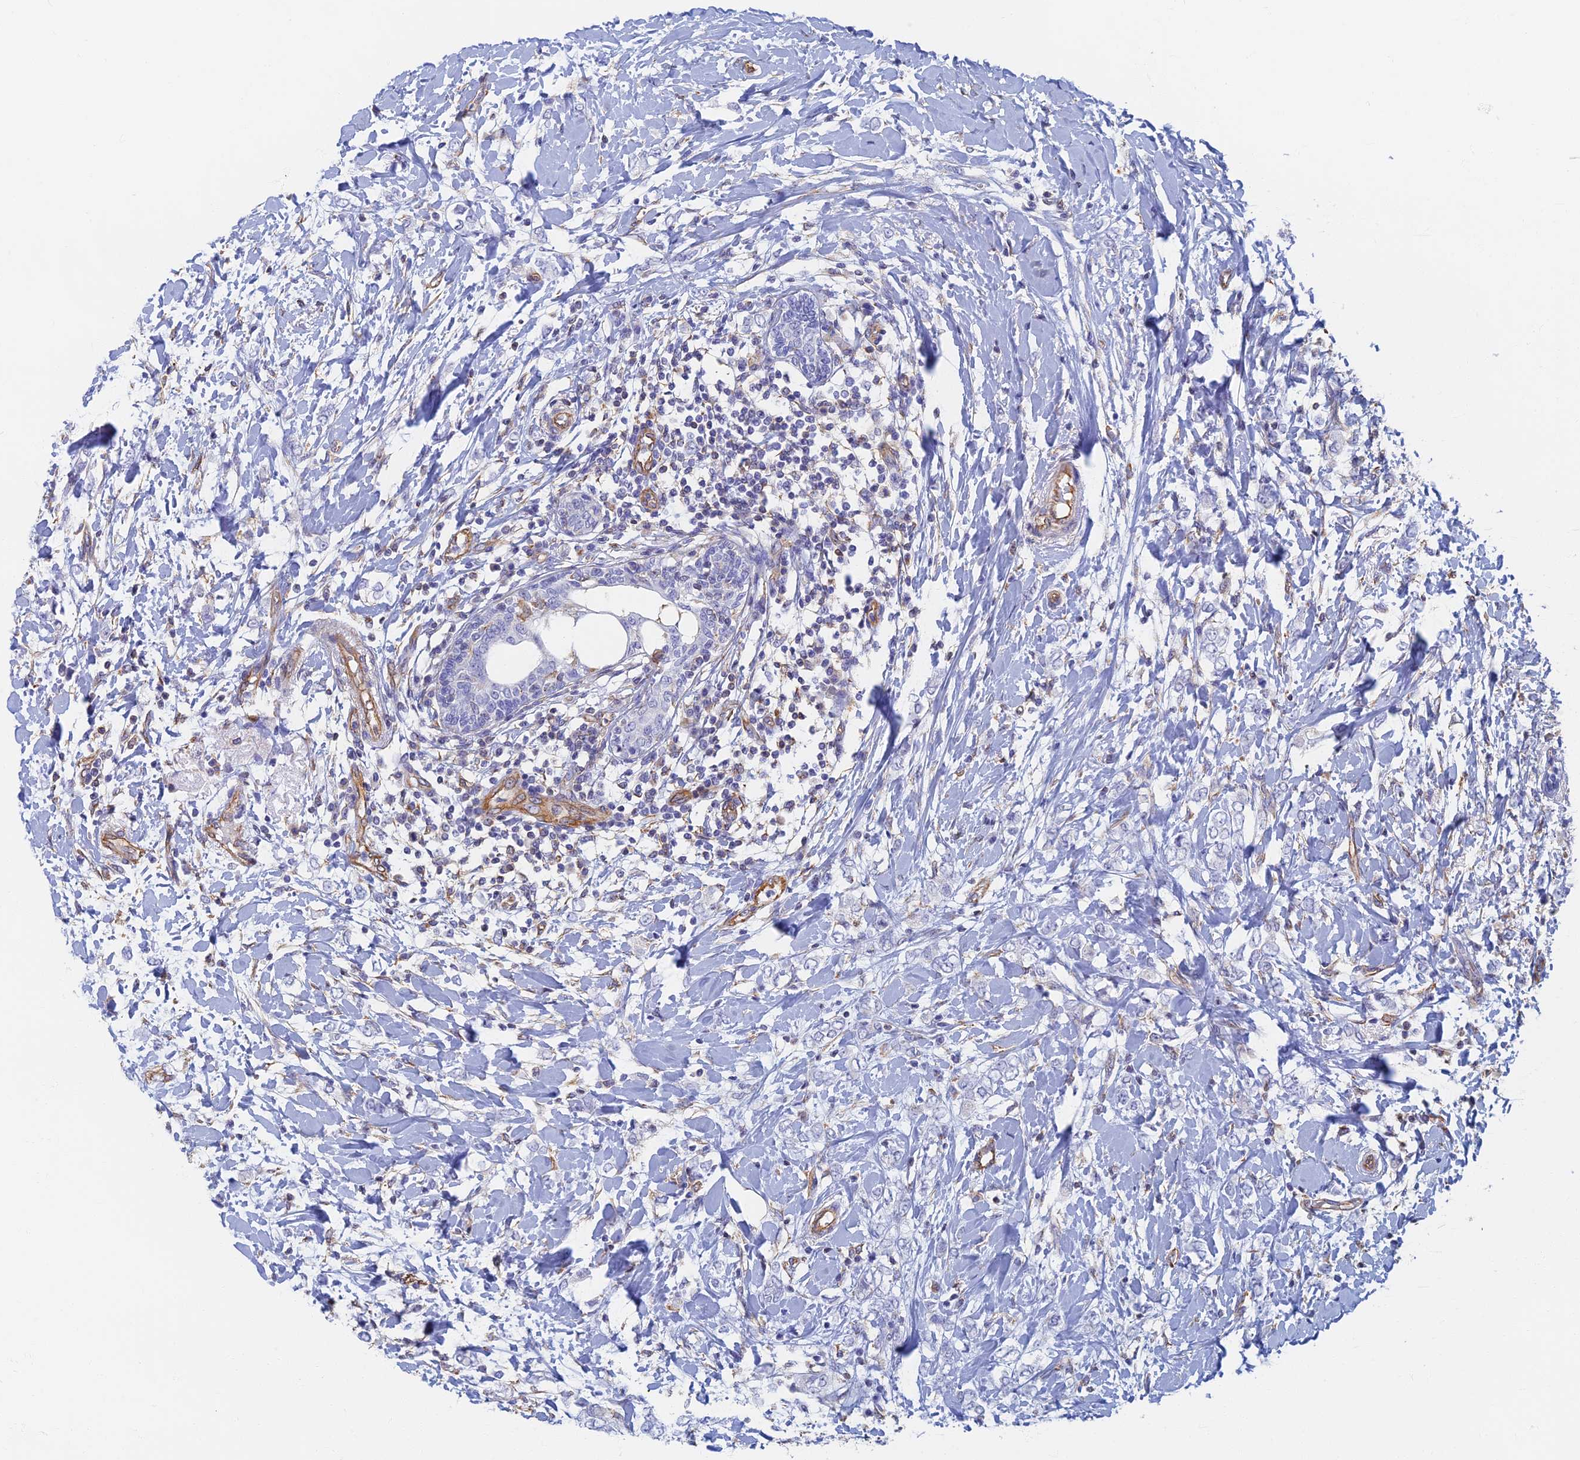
{"staining": {"intensity": "negative", "quantity": "none", "location": "none"}, "tissue": "breast cancer", "cell_type": "Tumor cells", "image_type": "cancer", "snomed": [{"axis": "morphology", "description": "Normal tissue, NOS"}, {"axis": "morphology", "description": "Lobular carcinoma"}, {"axis": "topography", "description": "Breast"}], "caption": "This is an immunohistochemistry photomicrograph of human breast lobular carcinoma. There is no staining in tumor cells.", "gene": "RMC1", "patient": {"sex": "female", "age": 47}}